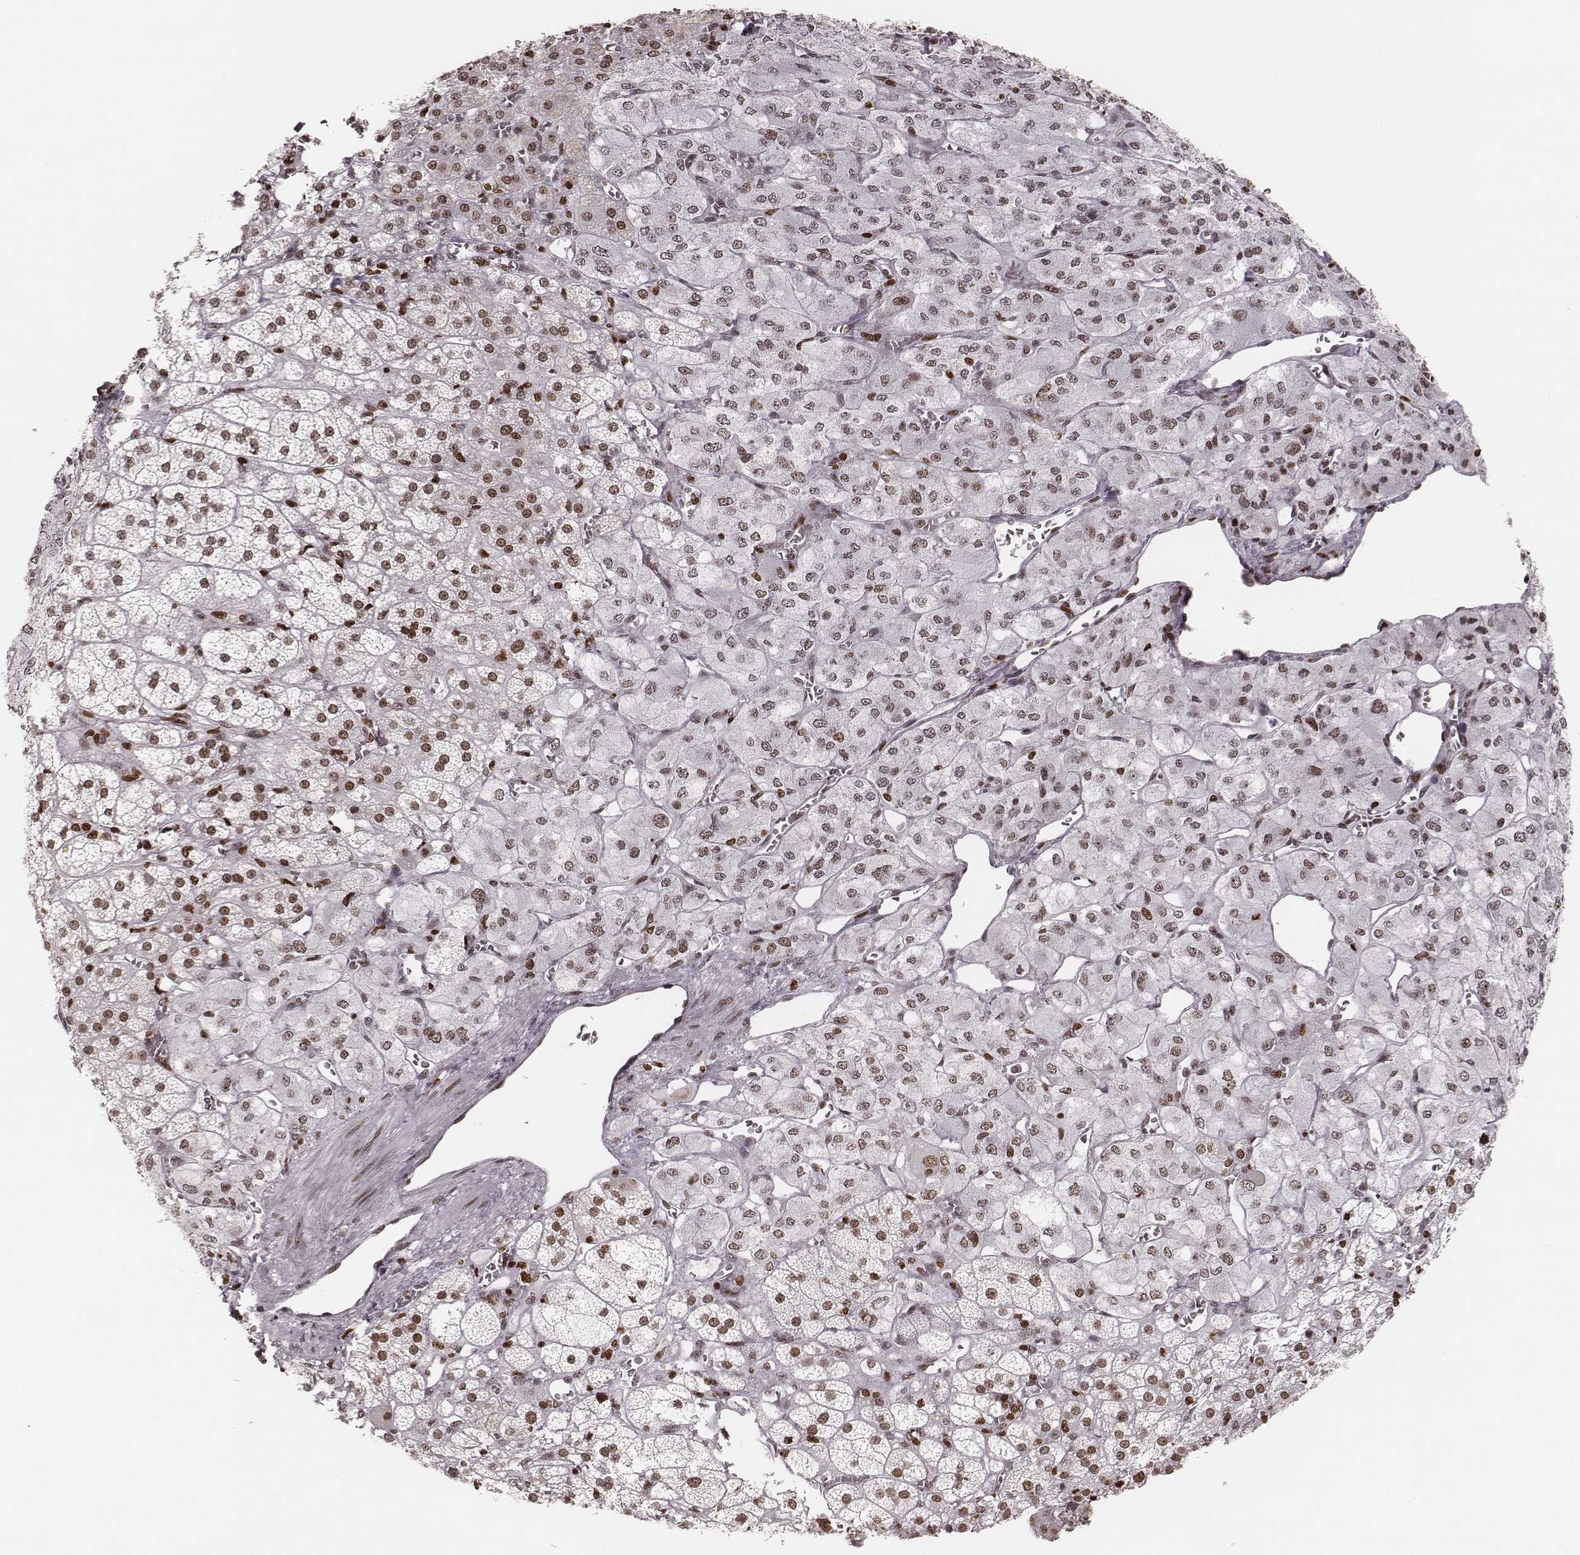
{"staining": {"intensity": "moderate", "quantity": ">75%", "location": "nuclear"}, "tissue": "adrenal gland", "cell_type": "Glandular cells", "image_type": "normal", "snomed": [{"axis": "morphology", "description": "Normal tissue, NOS"}, {"axis": "topography", "description": "Adrenal gland"}], "caption": "A medium amount of moderate nuclear positivity is present in approximately >75% of glandular cells in benign adrenal gland. The staining was performed using DAB to visualize the protein expression in brown, while the nuclei were stained in blue with hematoxylin (Magnification: 20x).", "gene": "PARP1", "patient": {"sex": "female", "age": 60}}